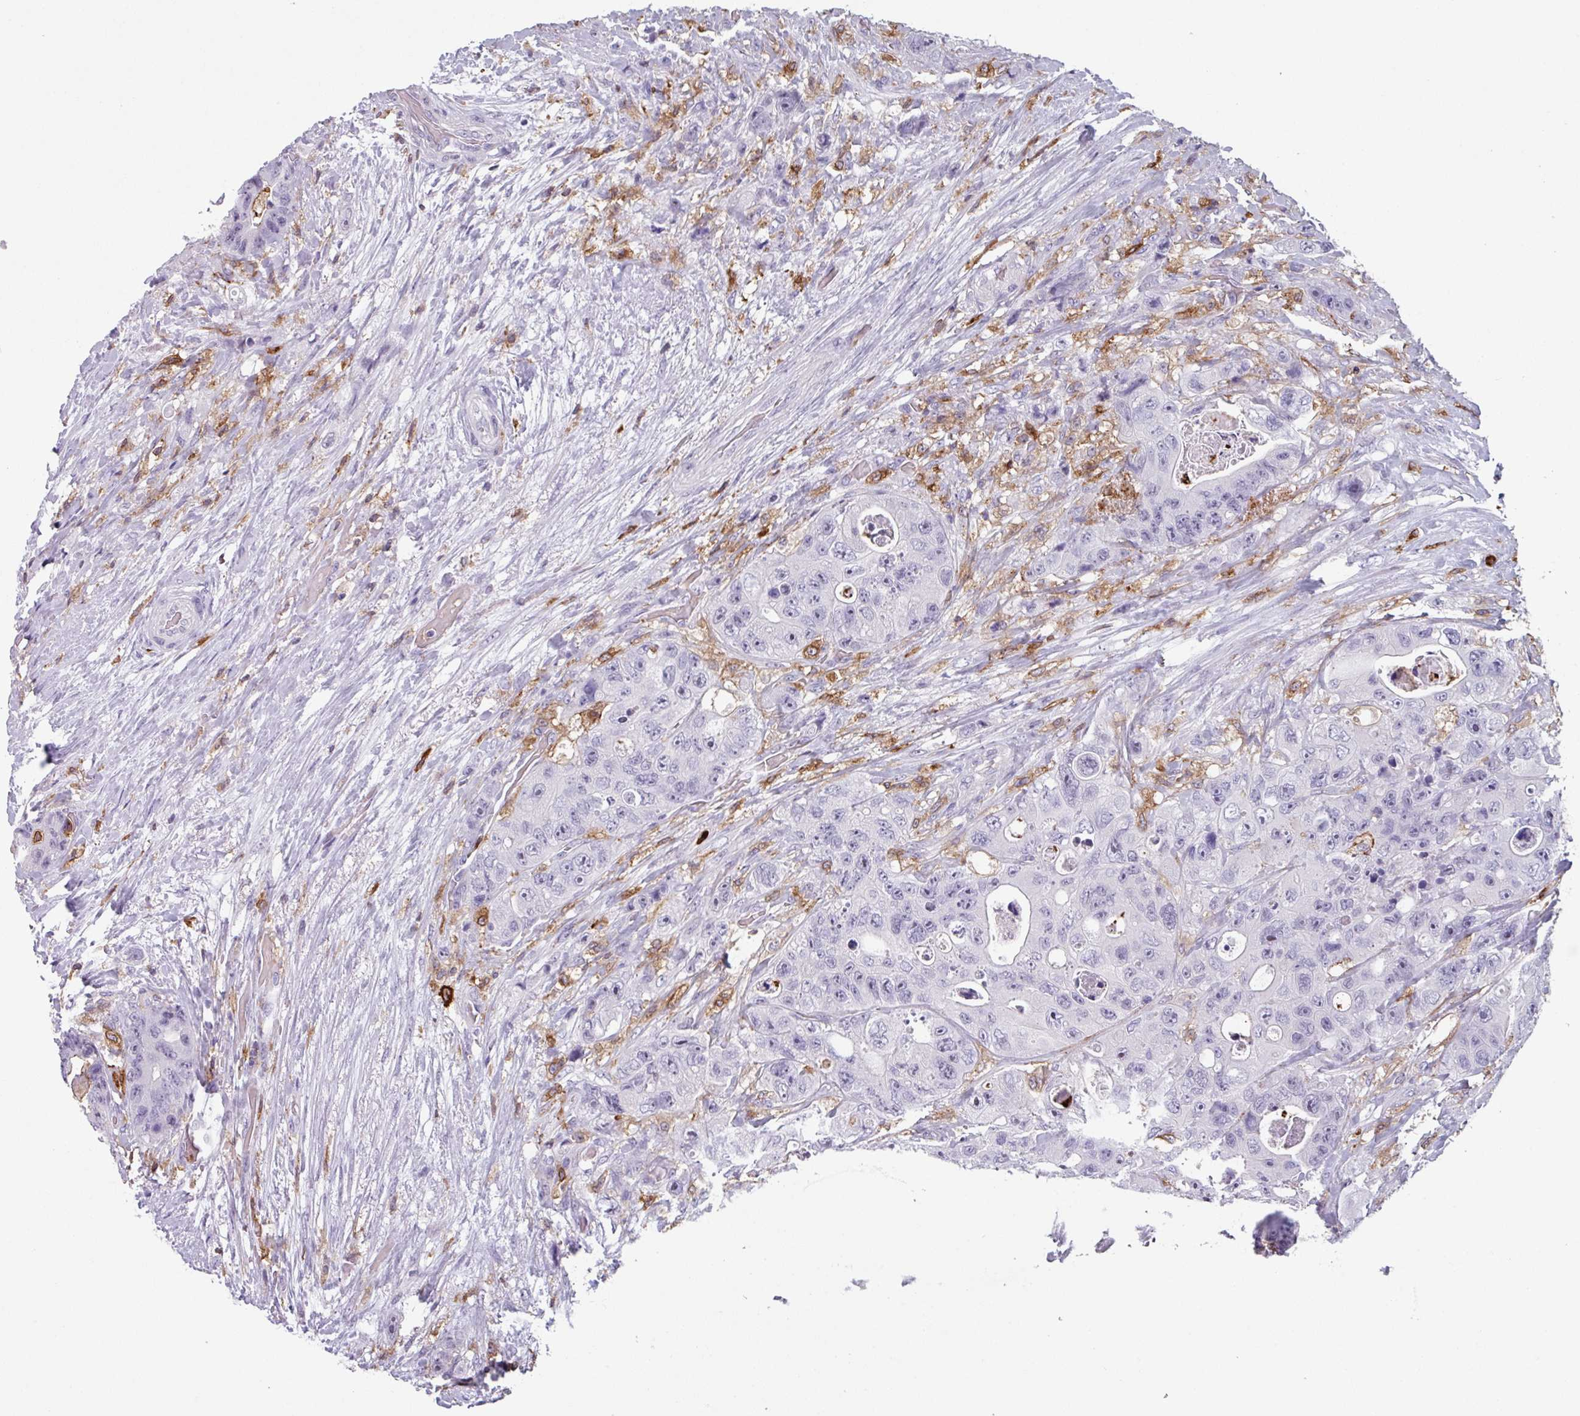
{"staining": {"intensity": "negative", "quantity": "none", "location": "none"}, "tissue": "colorectal cancer", "cell_type": "Tumor cells", "image_type": "cancer", "snomed": [{"axis": "morphology", "description": "Adenocarcinoma, NOS"}, {"axis": "topography", "description": "Colon"}], "caption": "Colorectal cancer (adenocarcinoma) stained for a protein using immunohistochemistry displays no expression tumor cells.", "gene": "EXOSC5", "patient": {"sex": "female", "age": 46}}